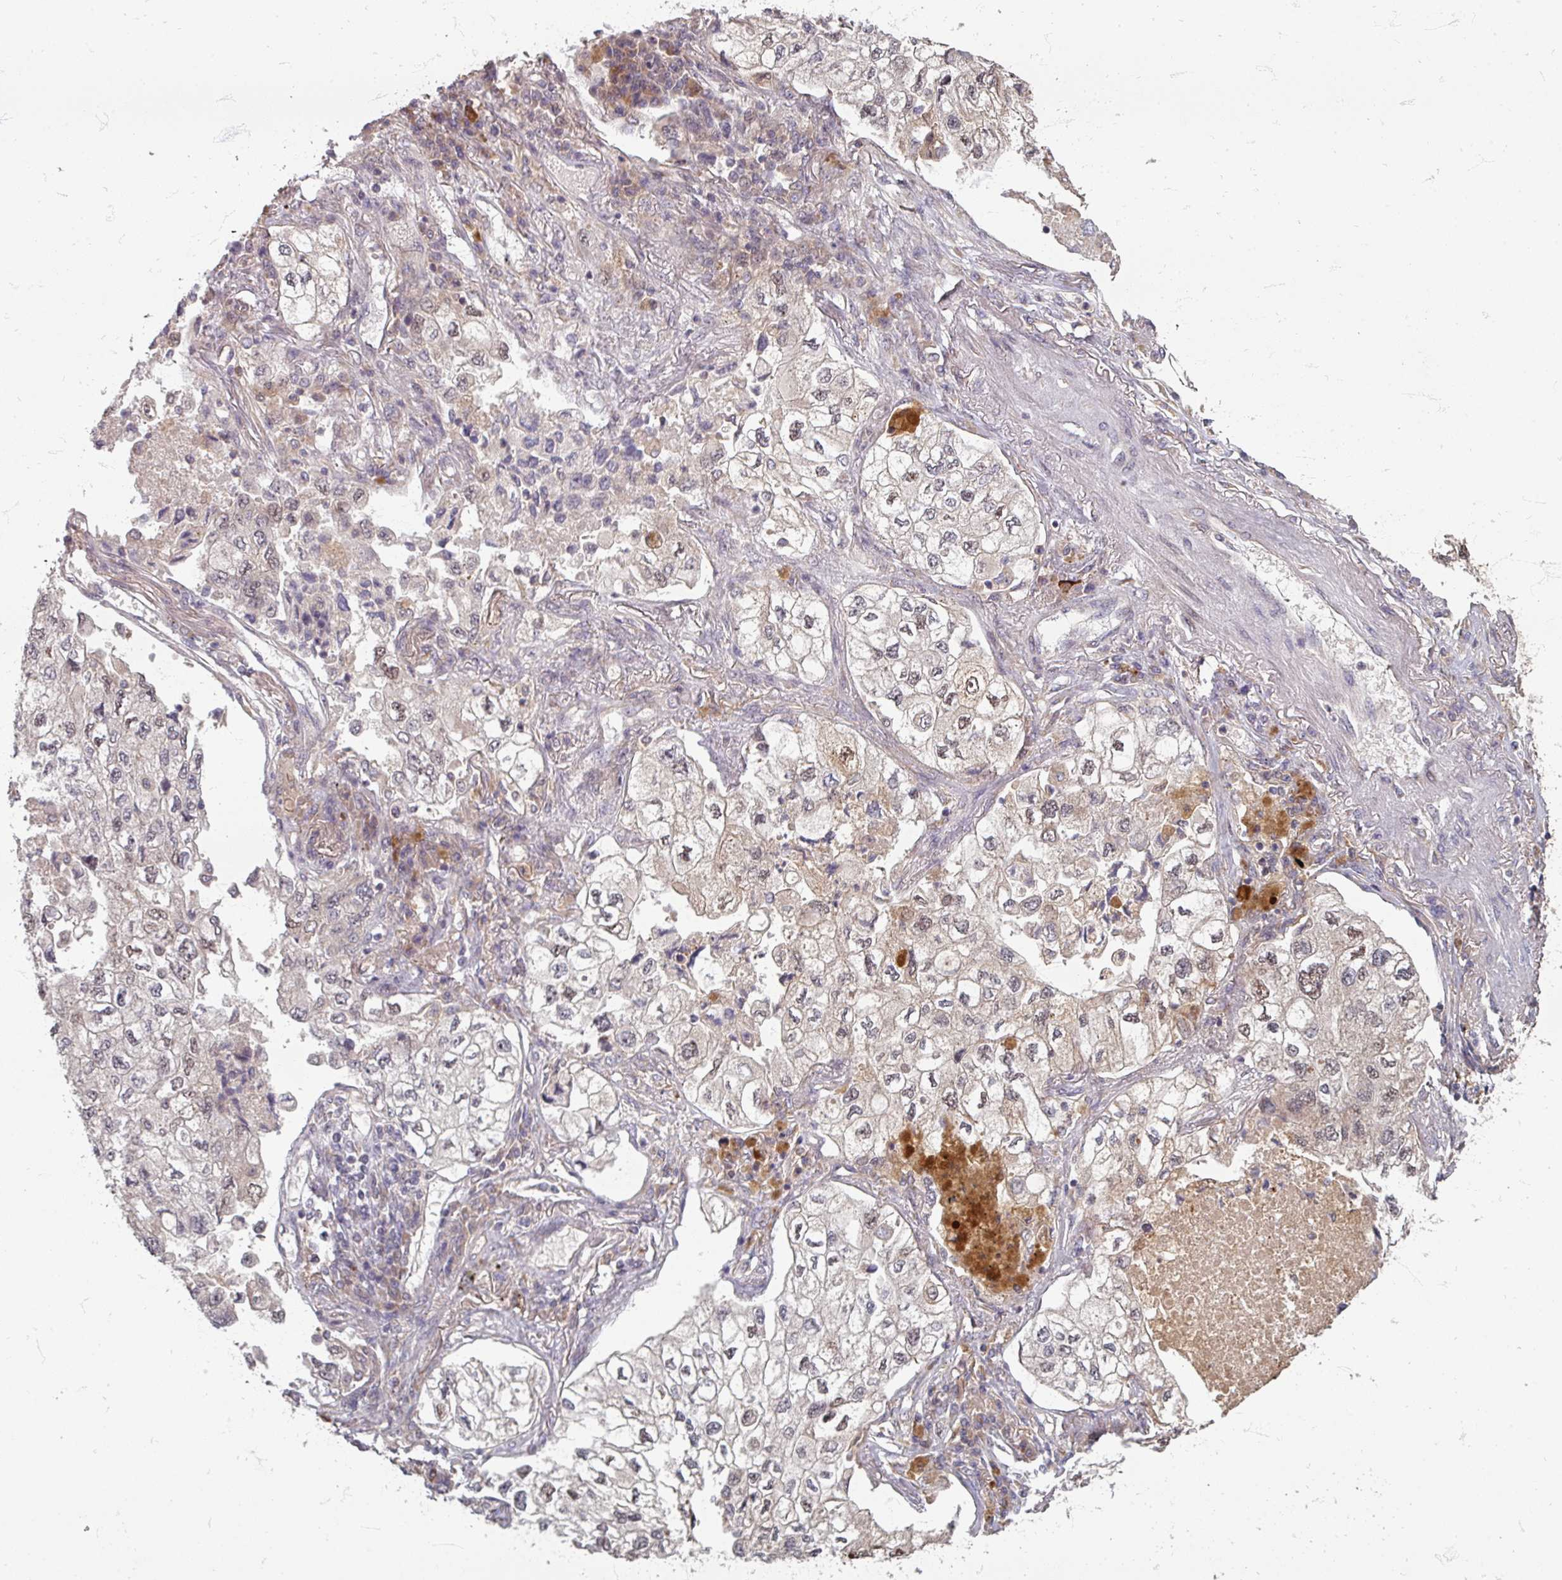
{"staining": {"intensity": "negative", "quantity": "none", "location": "none"}, "tissue": "lung cancer", "cell_type": "Tumor cells", "image_type": "cancer", "snomed": [{"axis": "morphology", "description": "Adenocarcinoma, NOS"}, {"axis": "topography", "description": "Lung"}], "caption": "Immunohistochemical staining of human lung cancer displays no significant staining in tumor cells.", "gene": "STAM", "patient": {"sex": "male", "age": 63}}